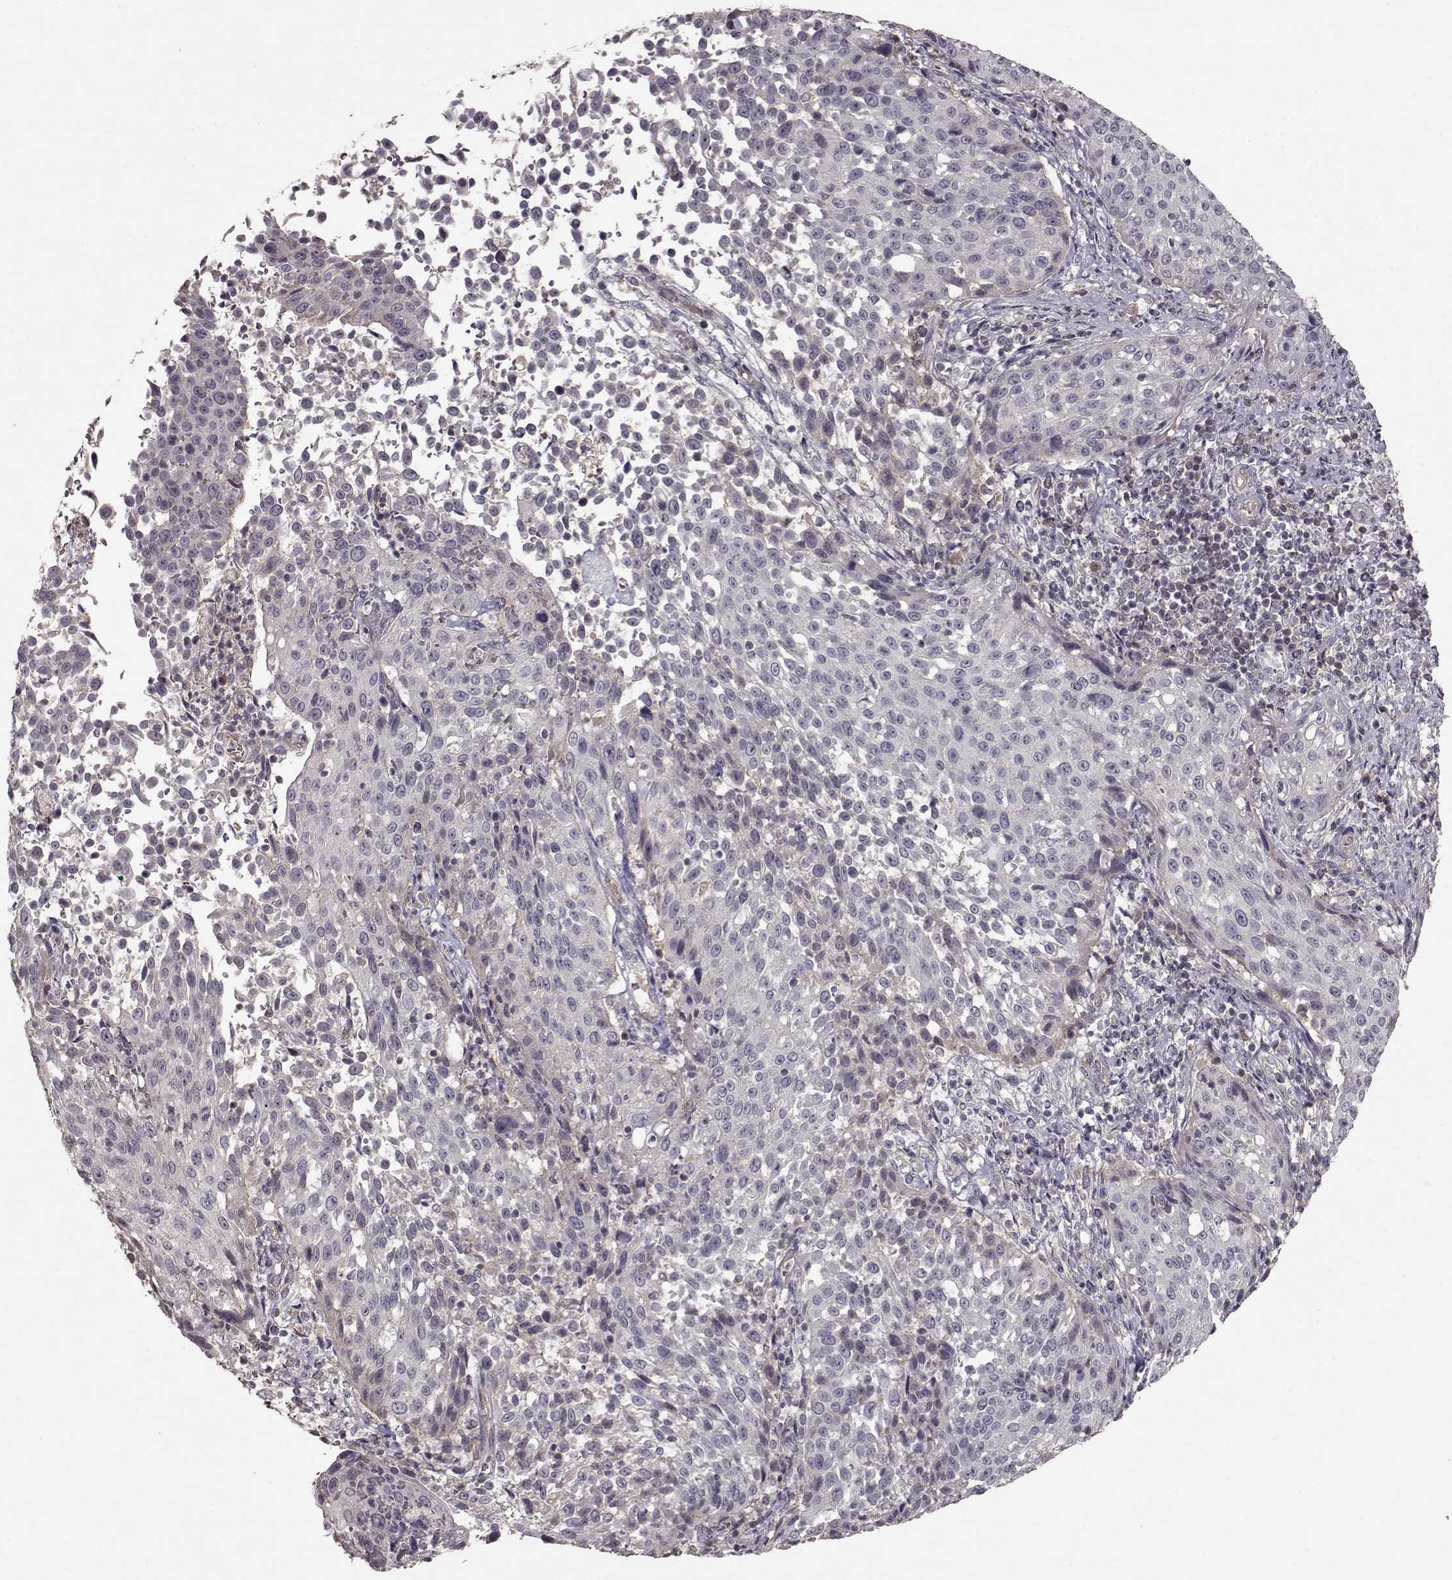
{"staining": {"intensity": "negative", "quantity": "none", "location": "none"}, "tissue": "cervical cancer", "cell_type": "Tumor cells", "image_type": "cancer", "snomed": [{"axis": "morphology", "description": "Squamous cell carcinoma, NOS"}, {"axis": "topography", "description": "Cervix"}], "caption": "Protein analysis of cervical cancer shows no significant positivity in tumor cells.", "gene": "PMCH", "patient": {"sex": "female", "age": 26}}